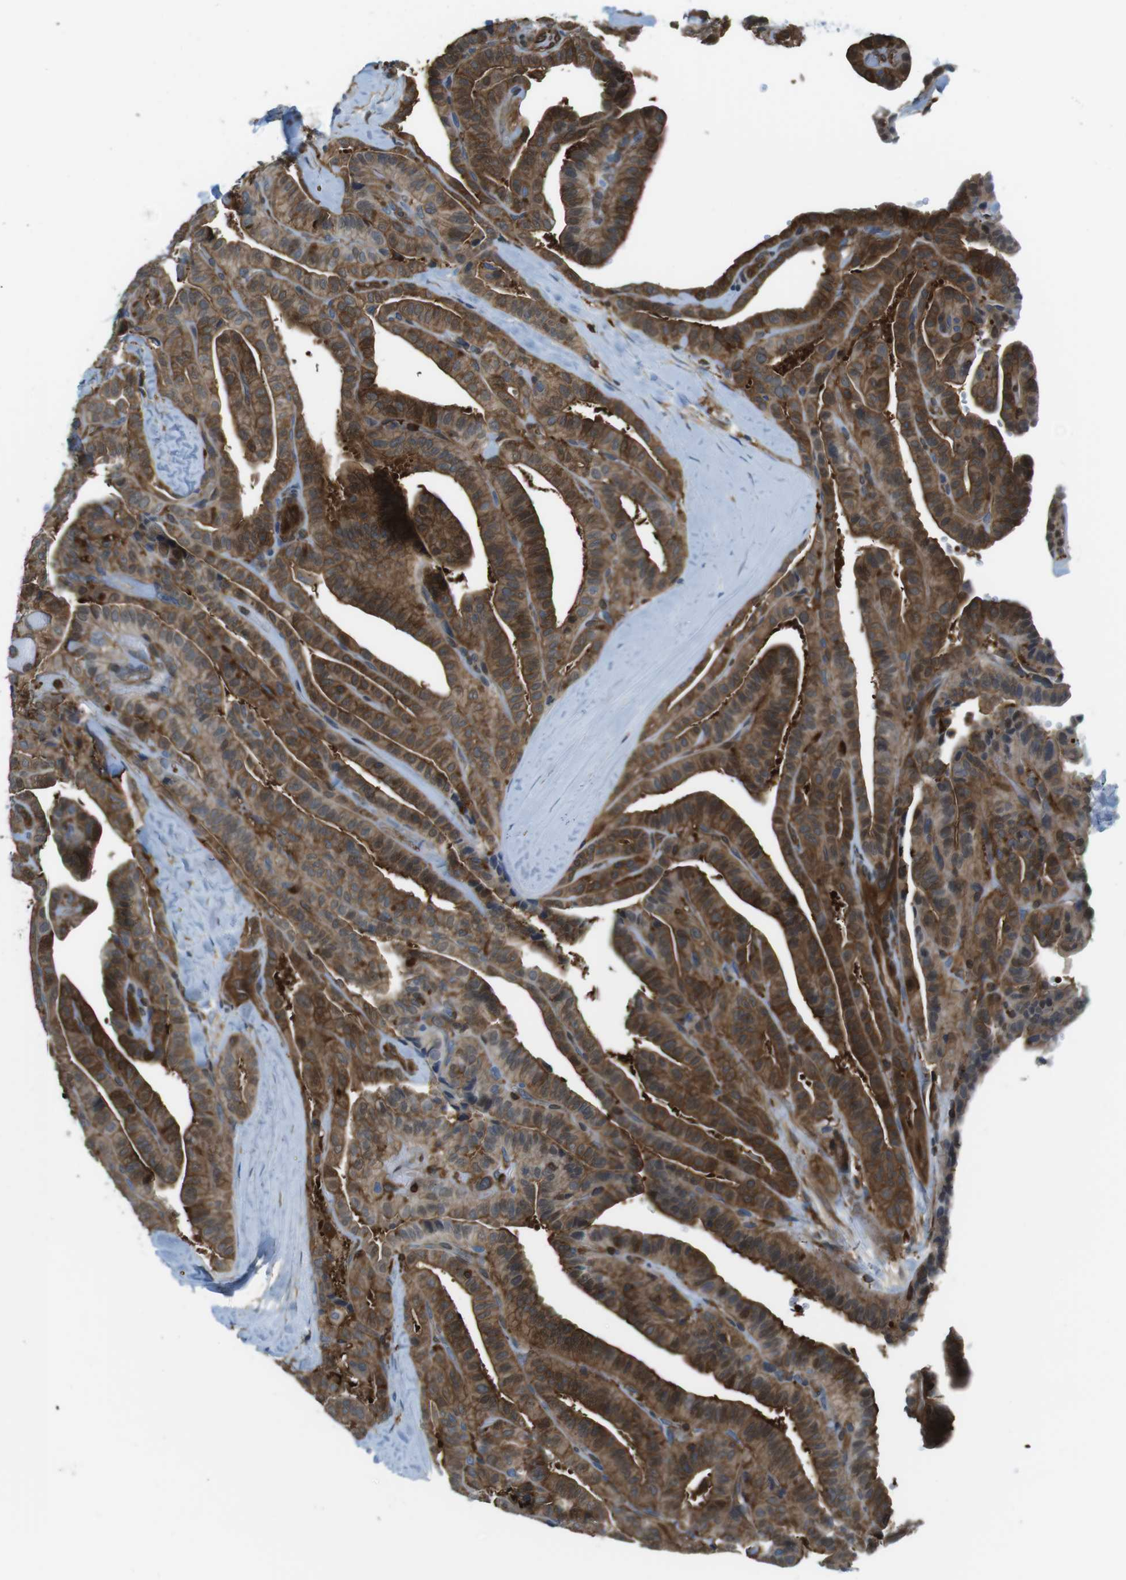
{"staining": {"intensity": "strong", "quantity": ">75%", "location": "cytoplasmic/membranous"}, "tissue": "thyroid cancer", "cell_type": "Tumor cells", "image_type": "cancer", "snomed": [{"axis": "morphology", "description": "Papillary adenocarcinoma, NOS"}, {"axis": "topography", "description": "Thyroid gland"}], "caption": "Human thyroid papillary adenocarcinoma stained with a protein marker shows strong staining in tumor cells.", "gene": "TES", "patient": {"sex": "male", "age": 77}}